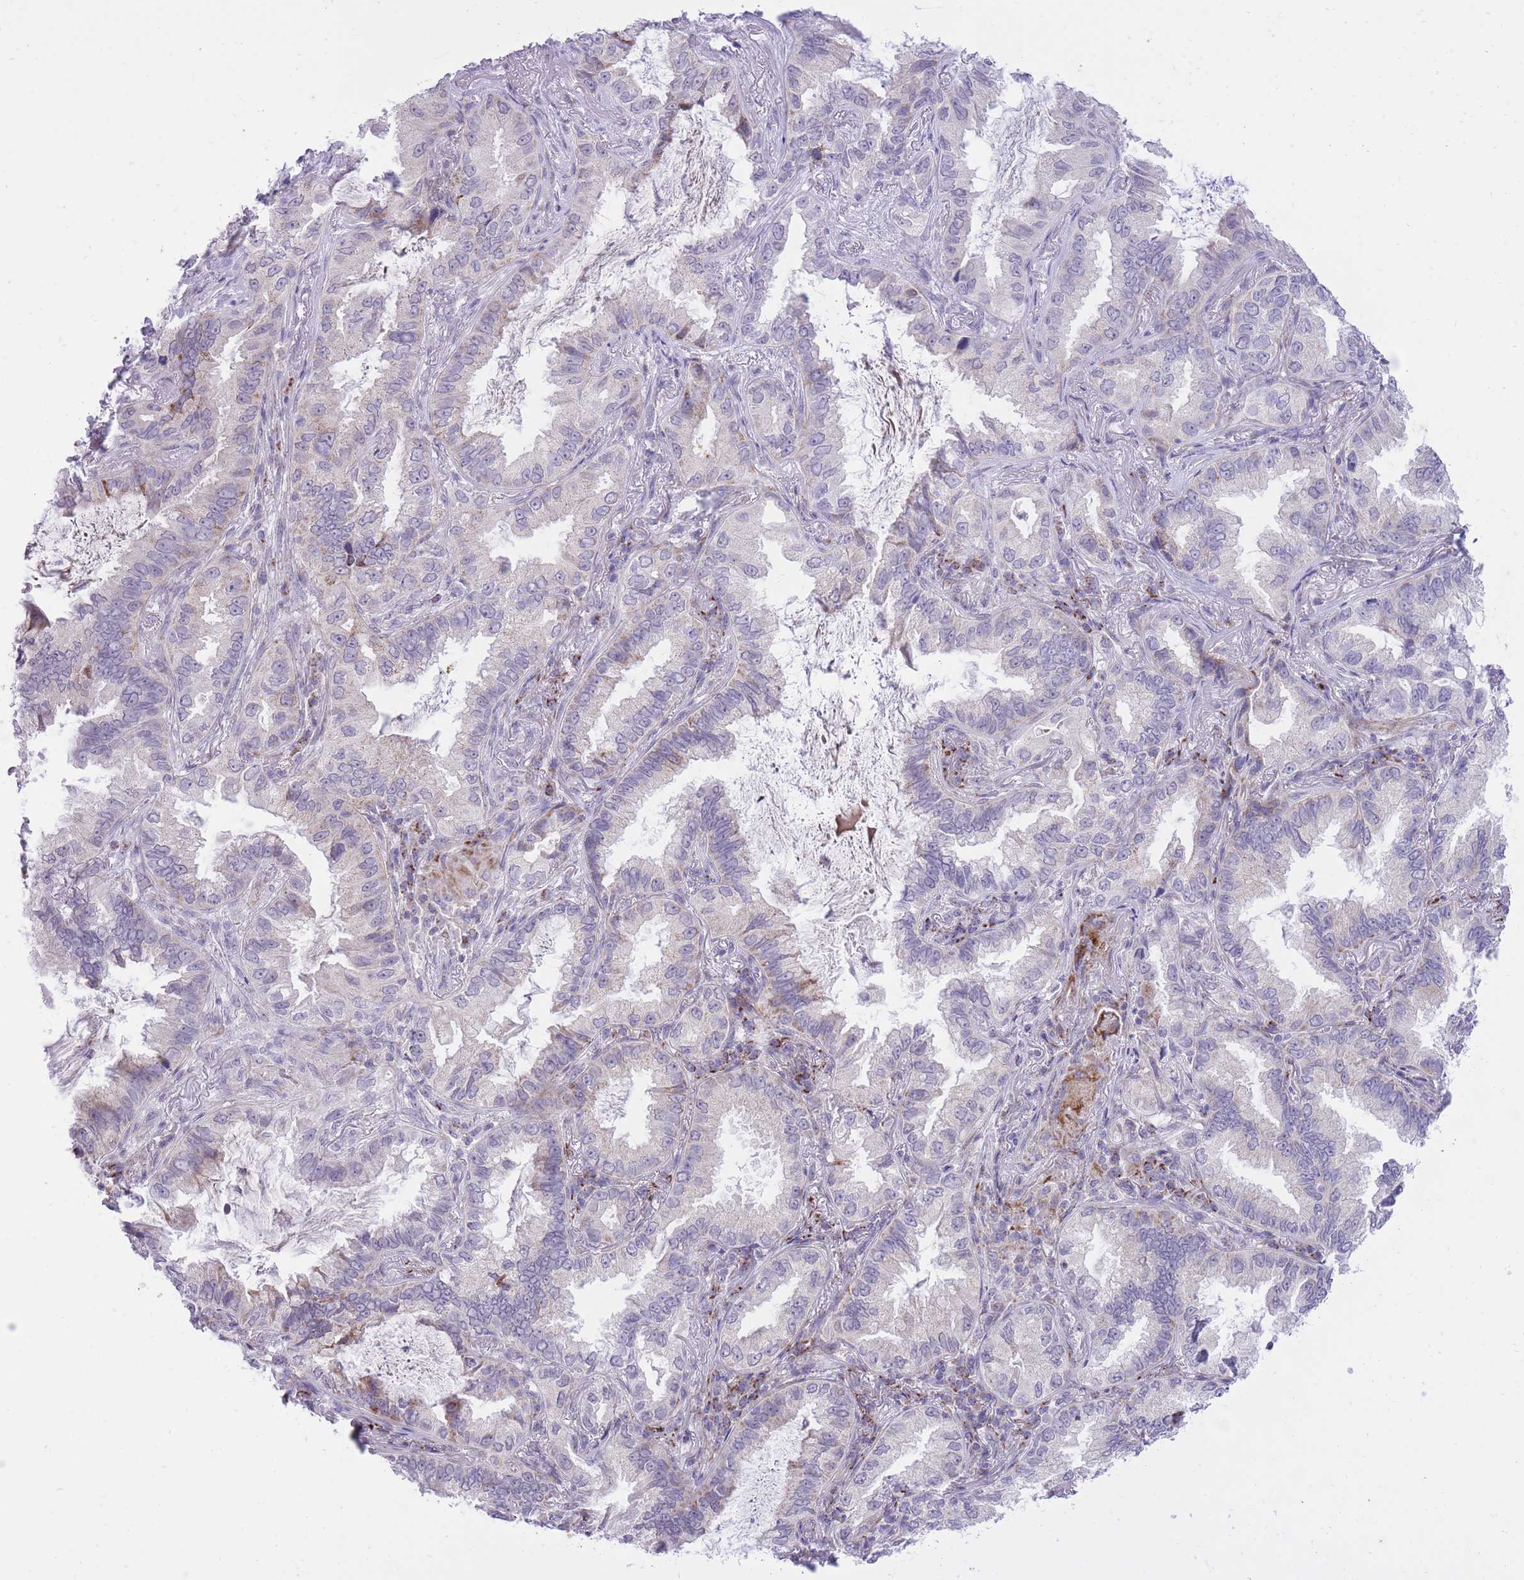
{"staining": {"intensity": "negative", "quantity": "none", "location": "none"}, "tissue": "lung cancer", "cell_type": "Tumor cells", "image_type": "cancer", "snomed": [{"axis": "morphology", "description": "Adenocarcinoma, NOS"}, {"axis": "topography", "description": "Lung"}], "caption": "The histopathology image shows no staining of tumor cells in lung adenocarcinoma.", "gene": "DENND2D", "patient": {"sex": "female", "age": 69}}